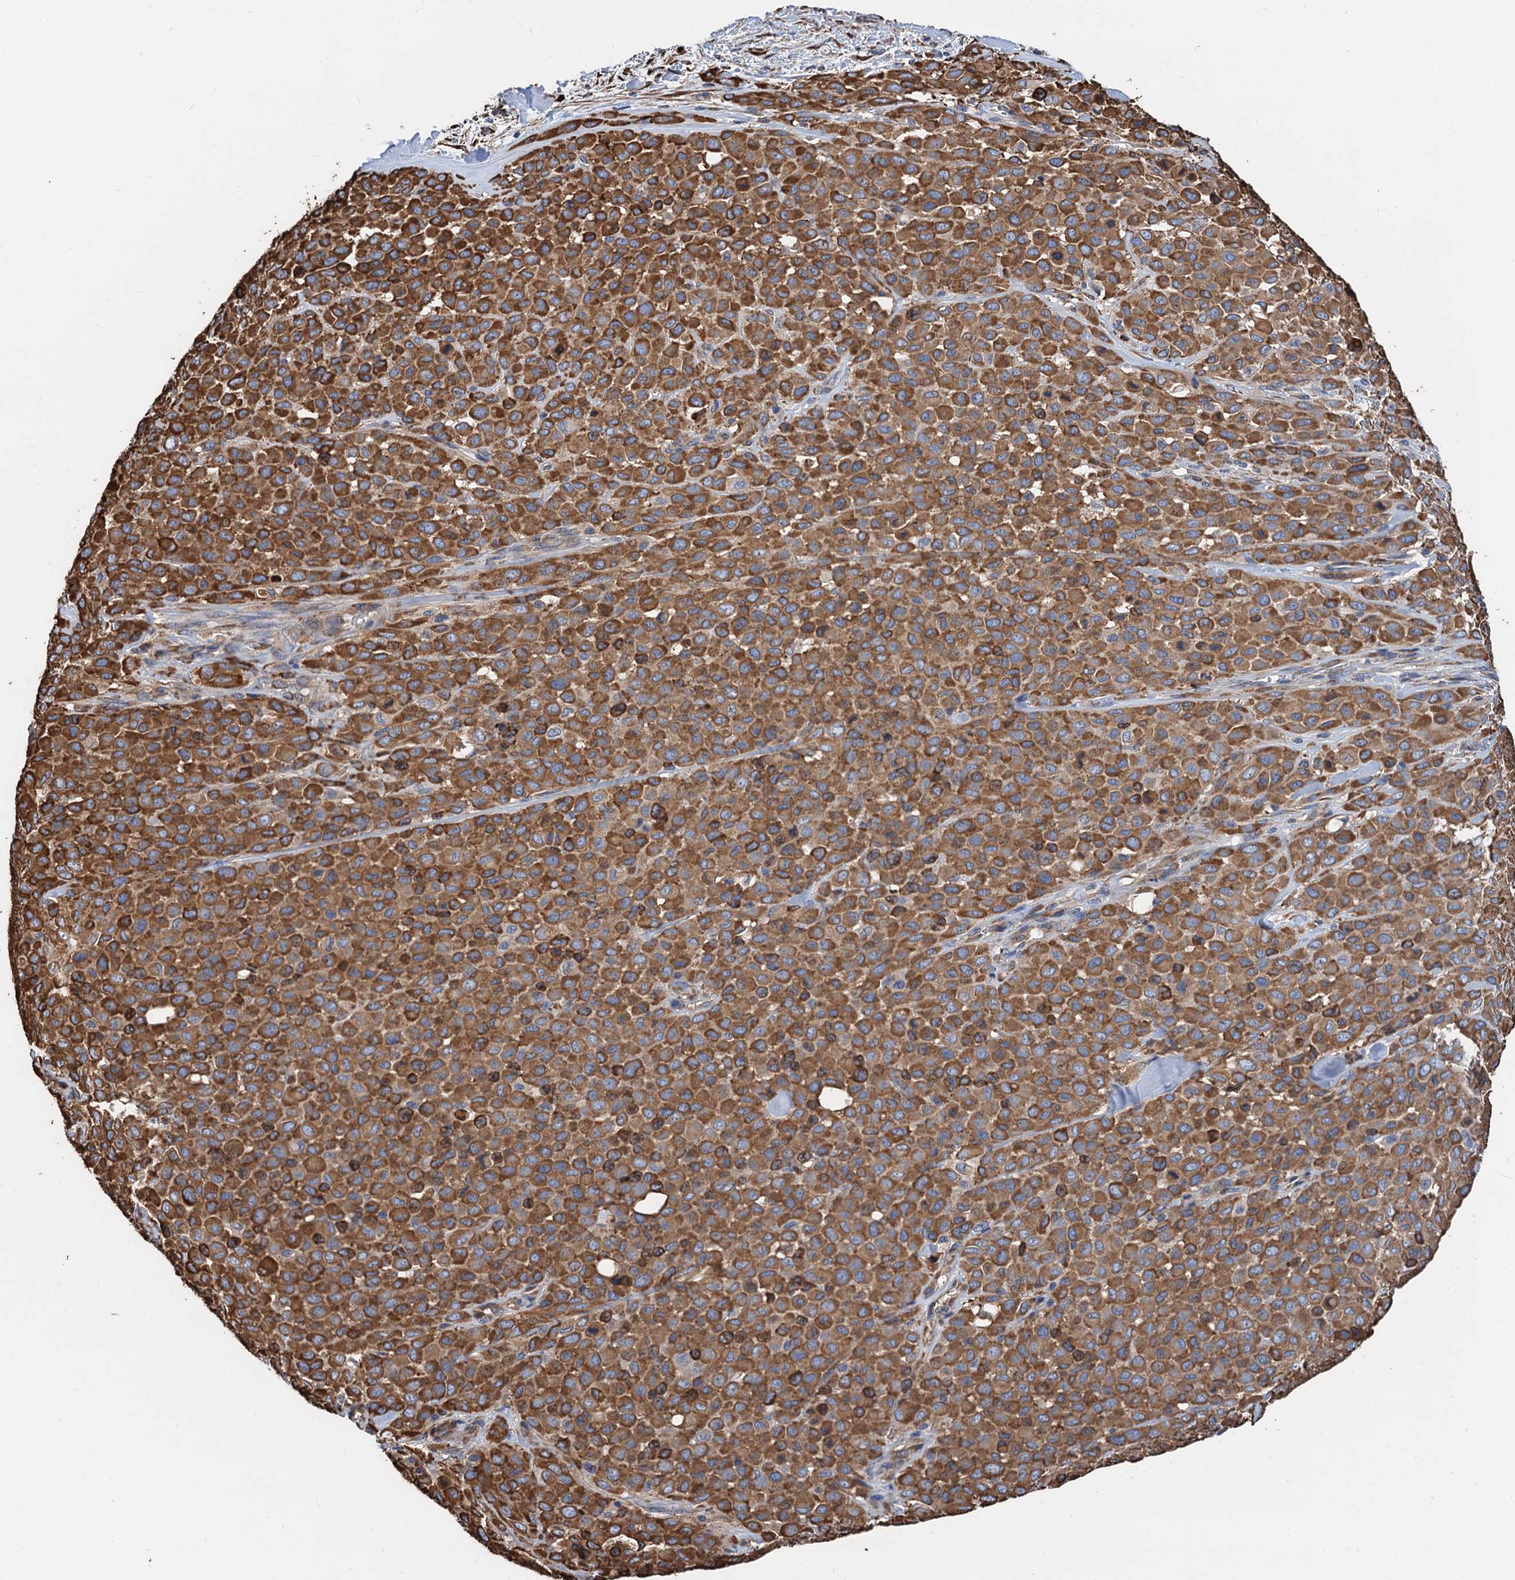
{"staining": {"intensity": "strong", "quantity": ">75%", "location": "cytoplasmic/membranous"}, "tissue": "melanoma", "cell_type": "Tumor cells", "image_type": "cancer", "snomed": [{"axis": "morphology", "description": "Malignant melanoma, Metastatic site"}, {"axis": "topography", "description": "Skin"}], "caption": "Human malignant melanoma (metastatic site) stained with a protein marker reveals strong staining in tumor cells.", "gene": "CNNM1", "patient": {"sex": "female", "age": 81}}